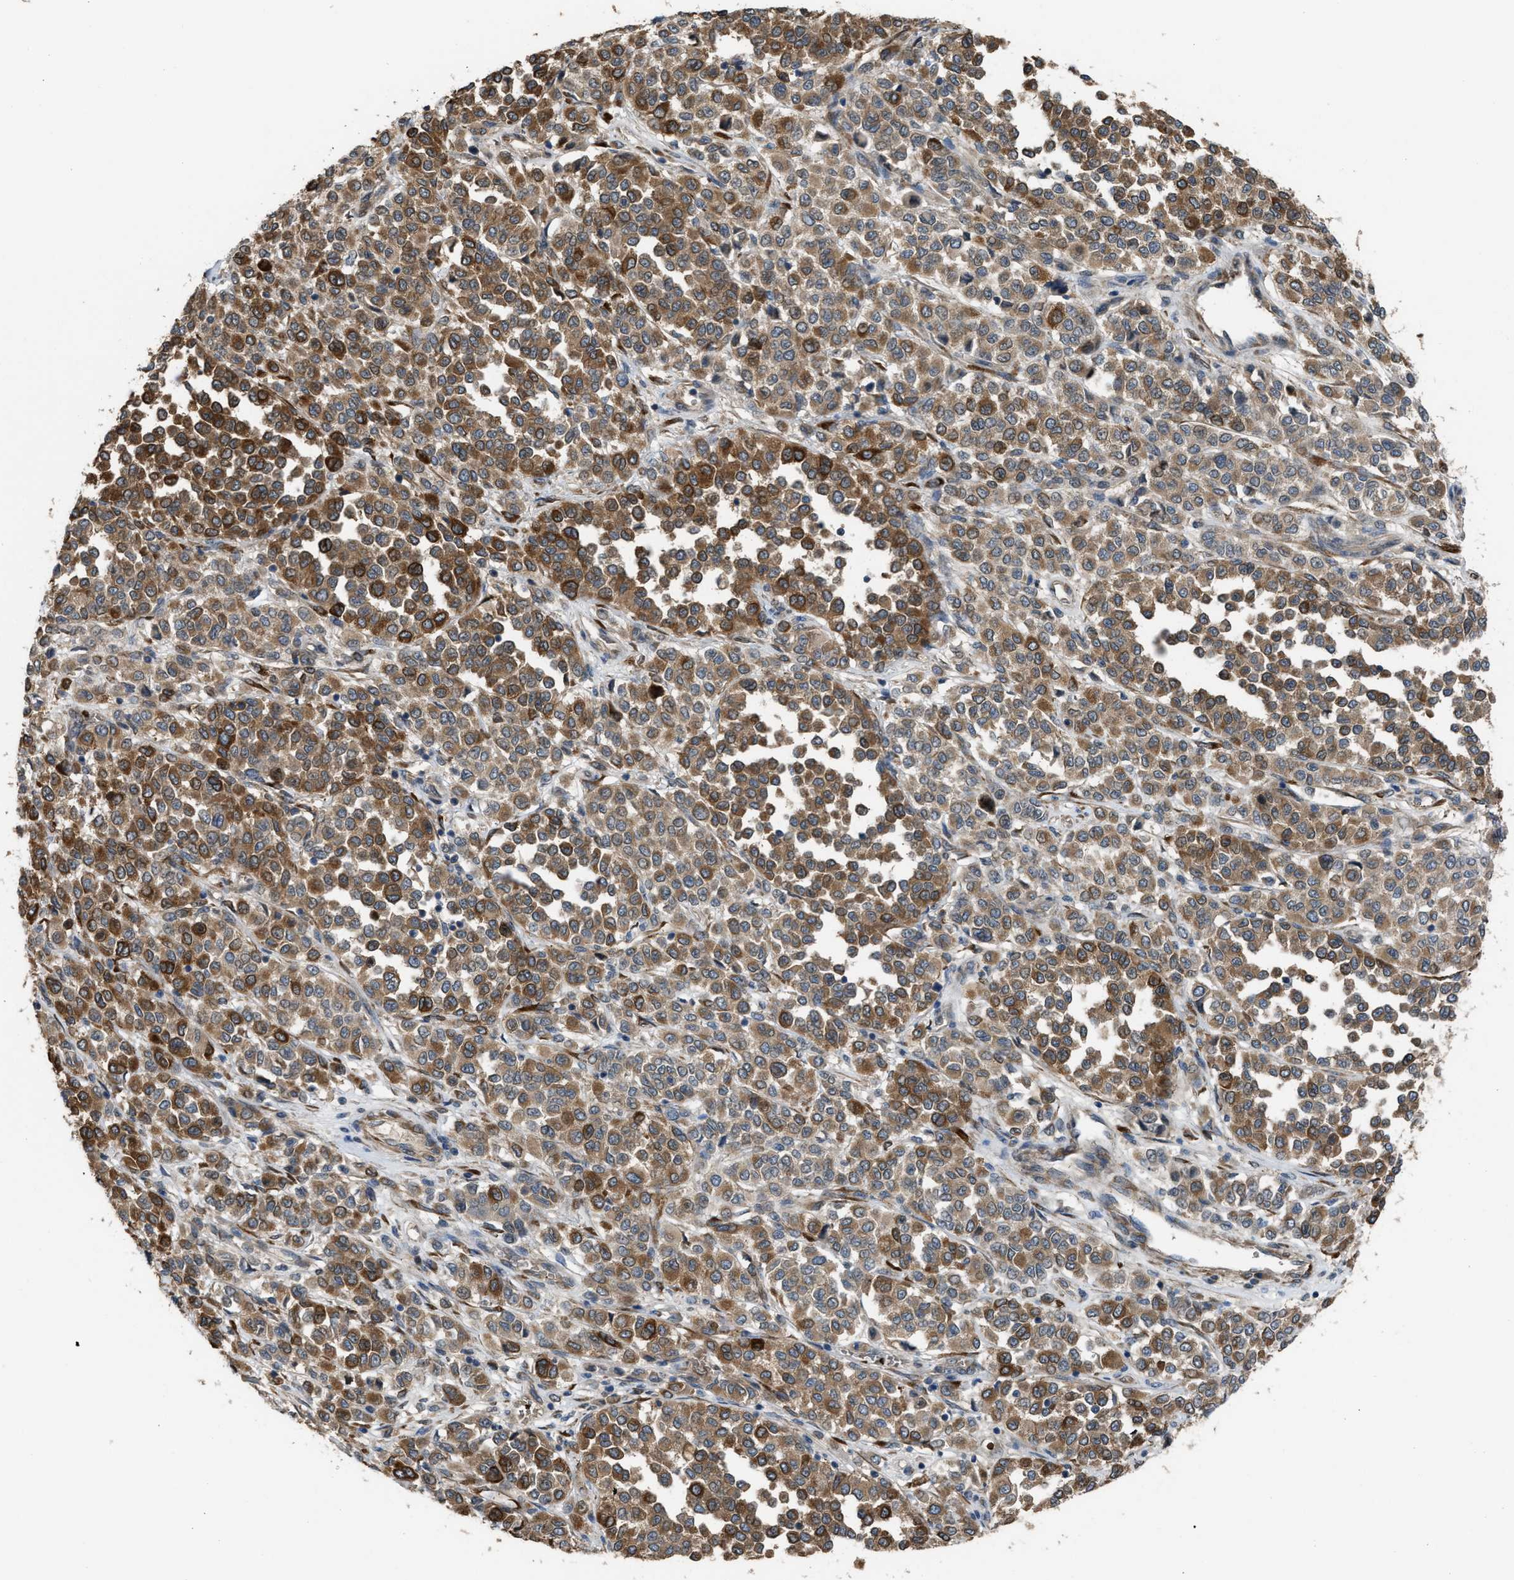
{"staining": {"intensity": "moderate", "quantity": ">75%", "location": "cytoplasmic/membranous"}, "tissue": "melanoma", "cell_type": "Tumor cells", "image_type": "cancer", "snomed": [{"axis": "morphology", "description": "Malignant melanoma, Metastatic site"}, {"axis": "topography", "description": "Pancreas"}], "caption": "A medium amount of moderate cytoplasmic/membranous staining is identified in approximately >75% of tumor cells in melanoma tissue.", "gene": "SELENOM", "patient": {"sex": "female", "age": 30}}